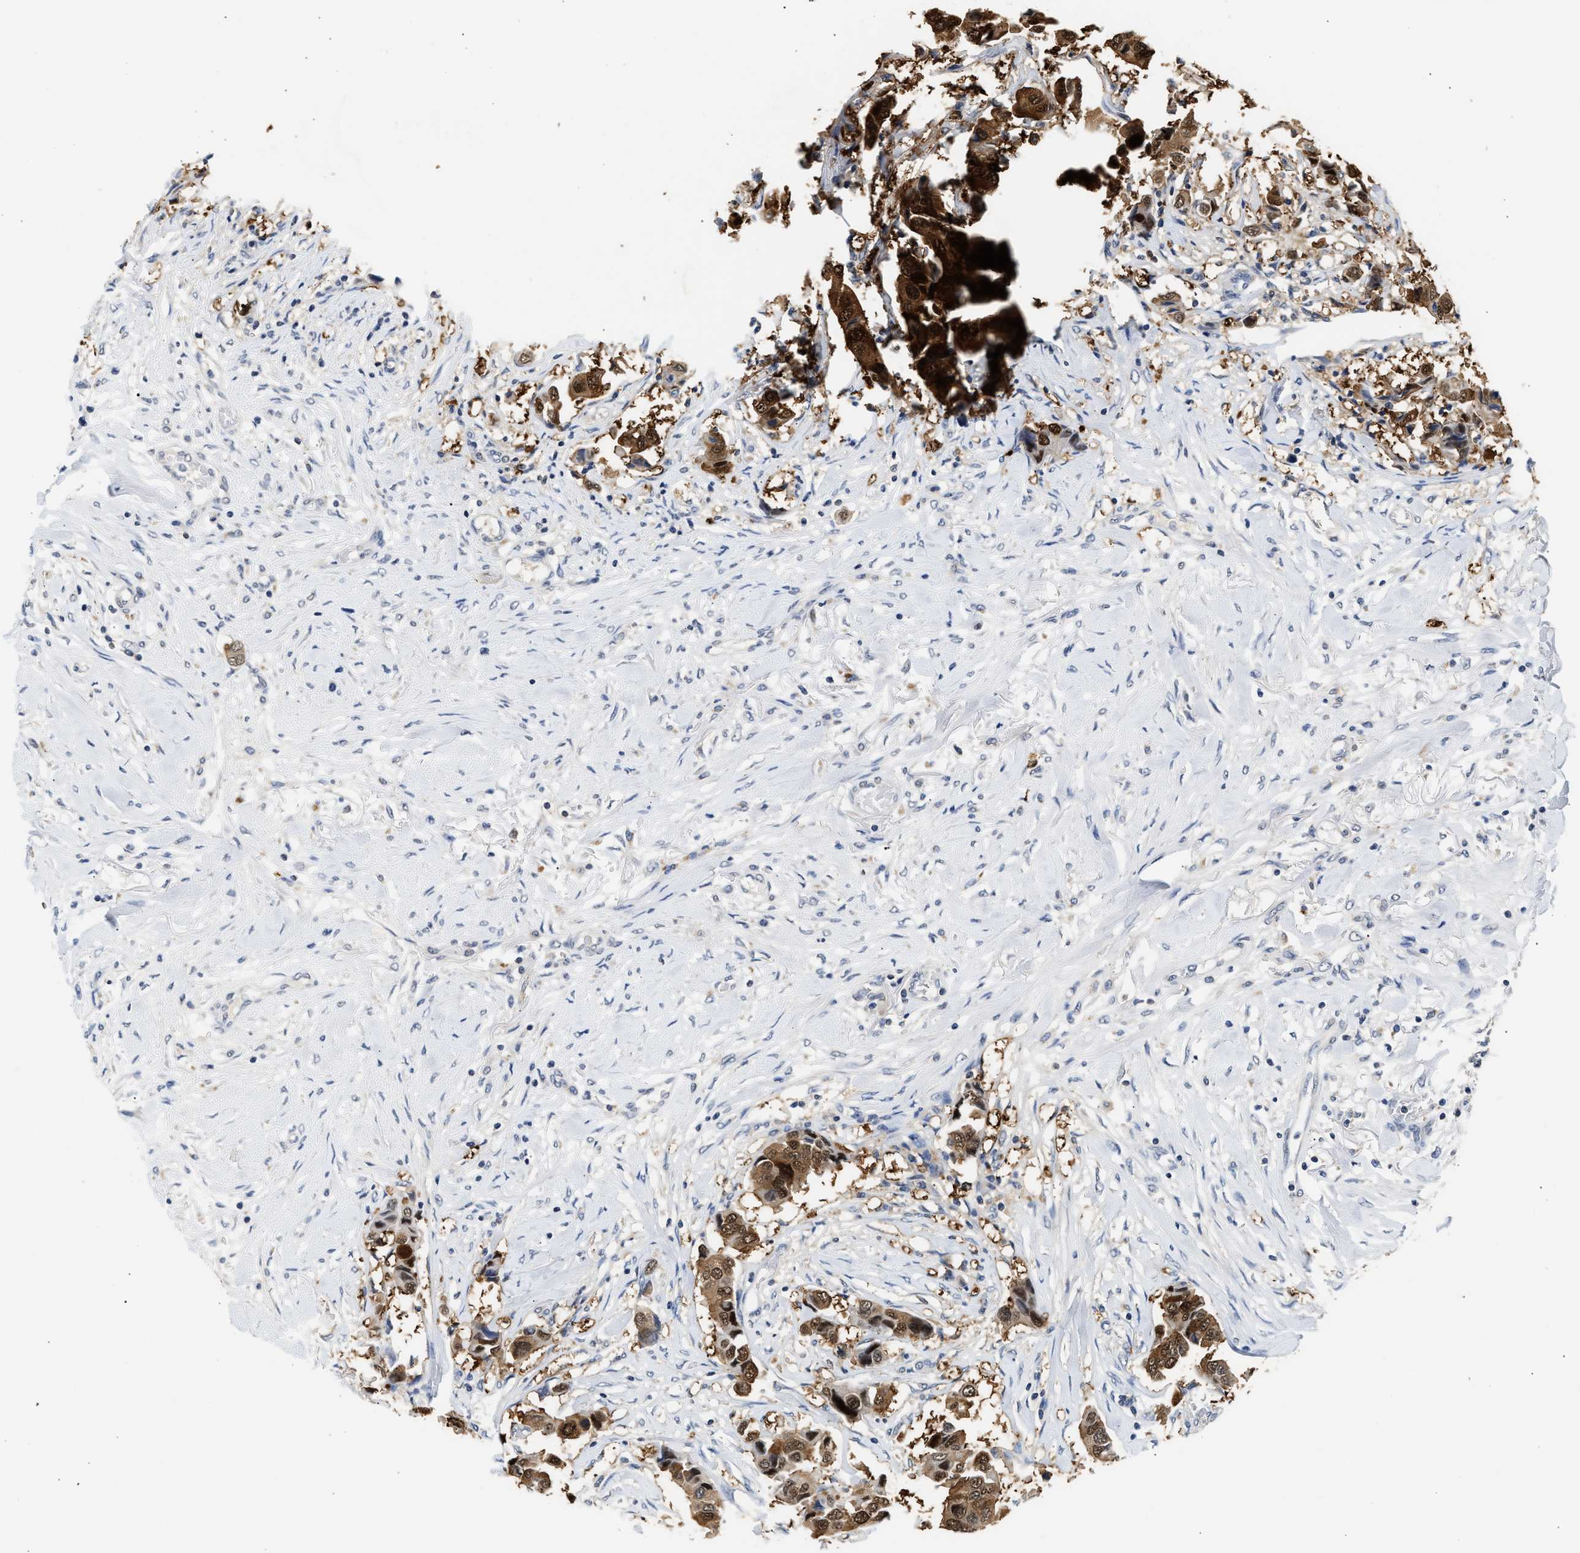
{"staining": {"intensity": "strong", "quantity": ">75%", "location": "cytoplasmic/membranous,nuclear"}, "tissue": "breast cancer", "cell_type": "Tumor cells", "image_type": "cancer", "snomed": [{"axis": "morphology", "description": "Duct carcinoma"}, {"axis": "topography", "description": "Breast"}], "caption": "Approximately >75% of tumor cells in human breast cancer reveal strong cytoplasmic/membranous and nuclear protein staining as visualized by brown immunohistochemical staining.", "gene": "PPM1L", "patient": {"sex": "female", "age": 80}}